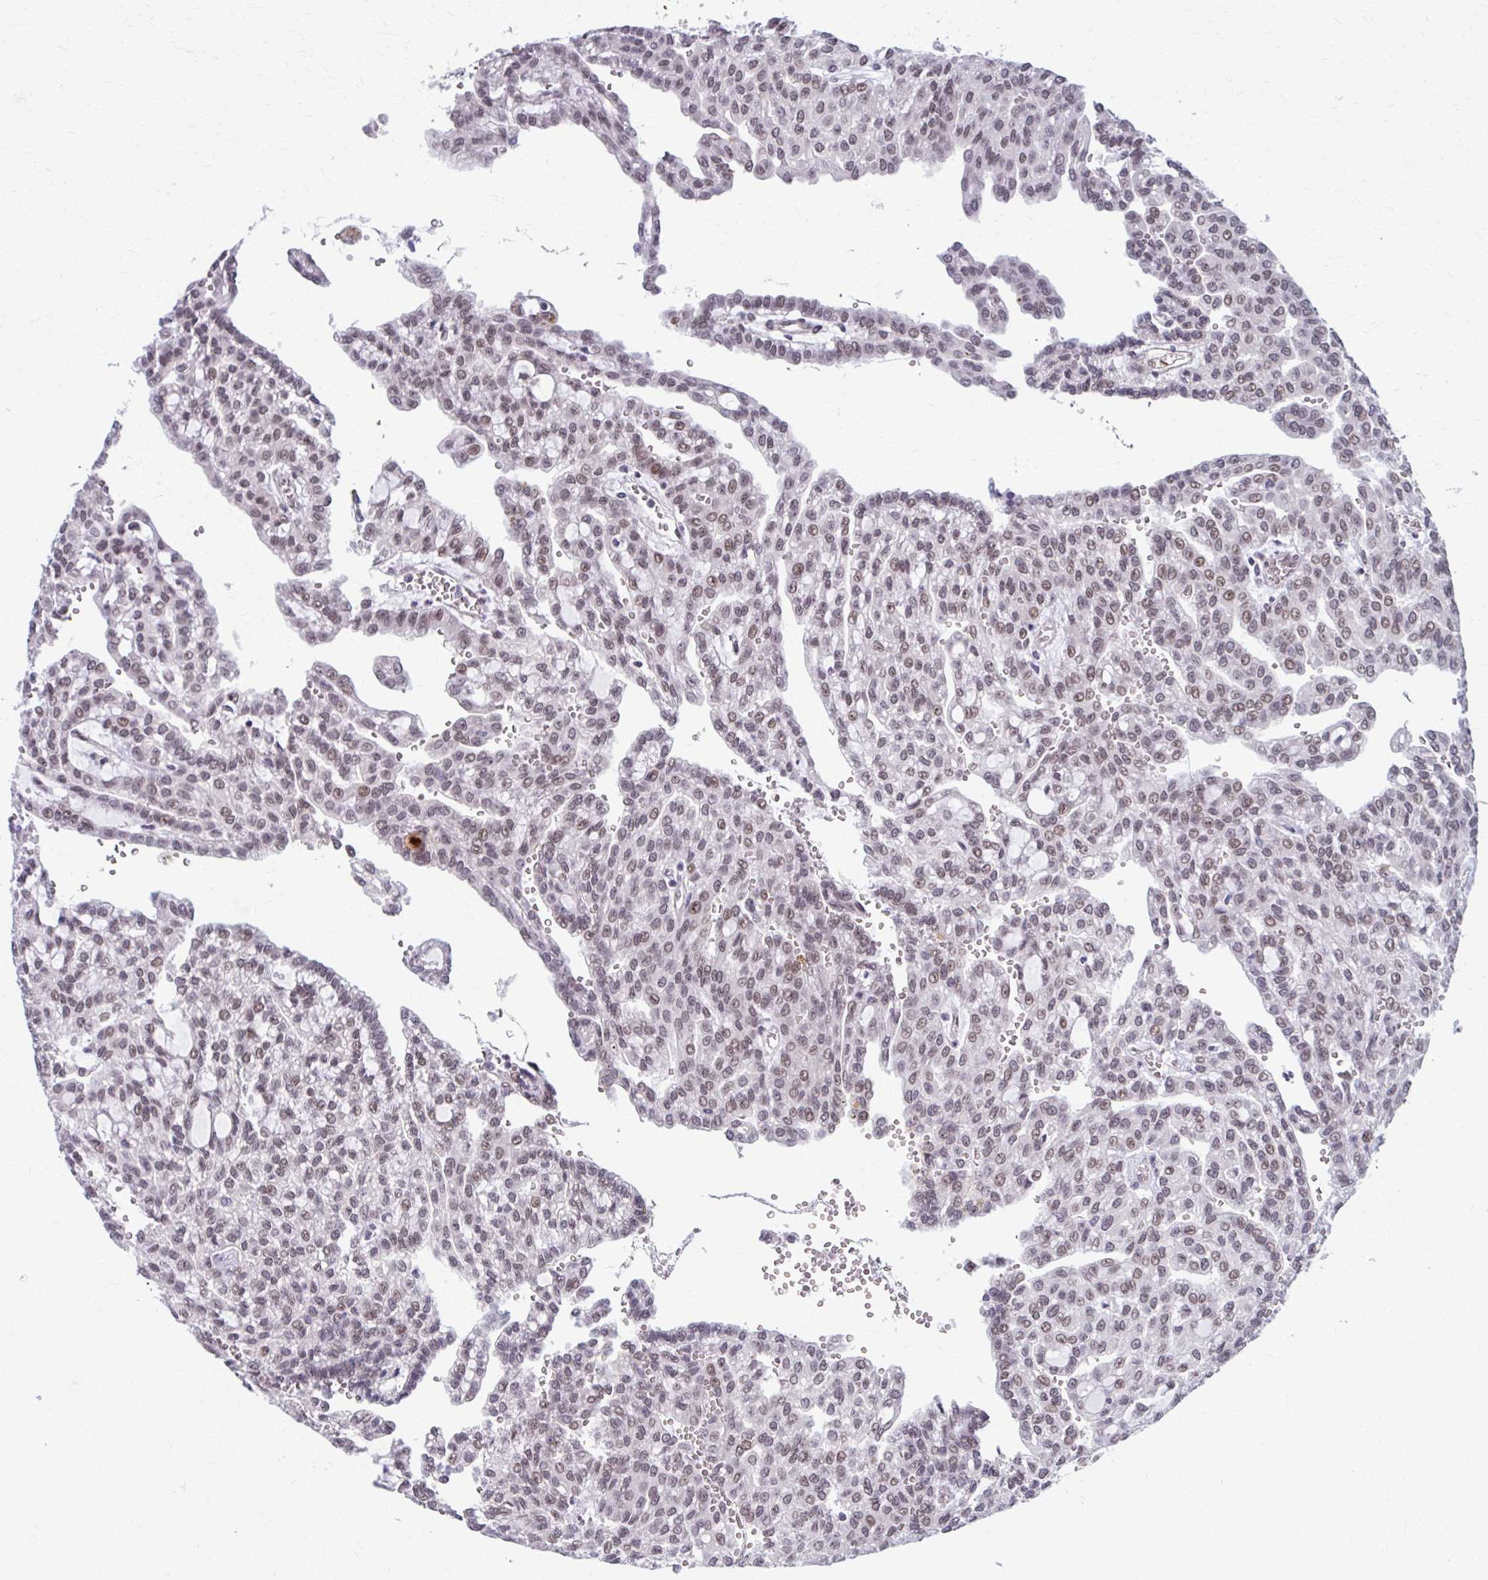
{"staining": {"intensity": "weak", "quantity": ">75%", "location": "nuclear"}, "tissue": "renal cancer", "cell_type": "Tumor cells", "image_type": "cancer", "snomed": [{"axis": "morphology", "description": "Adenocarcinoma, NOS"}, {"axis": "topography", "description": "Kidney"}], "caption": "Renal cancer (adenocarcinoma) stained for a protein reveals weak nuclear positivity in tumor cells.", "gene": "SETBP1", "patient": {"sex": "male", "age": 63}}